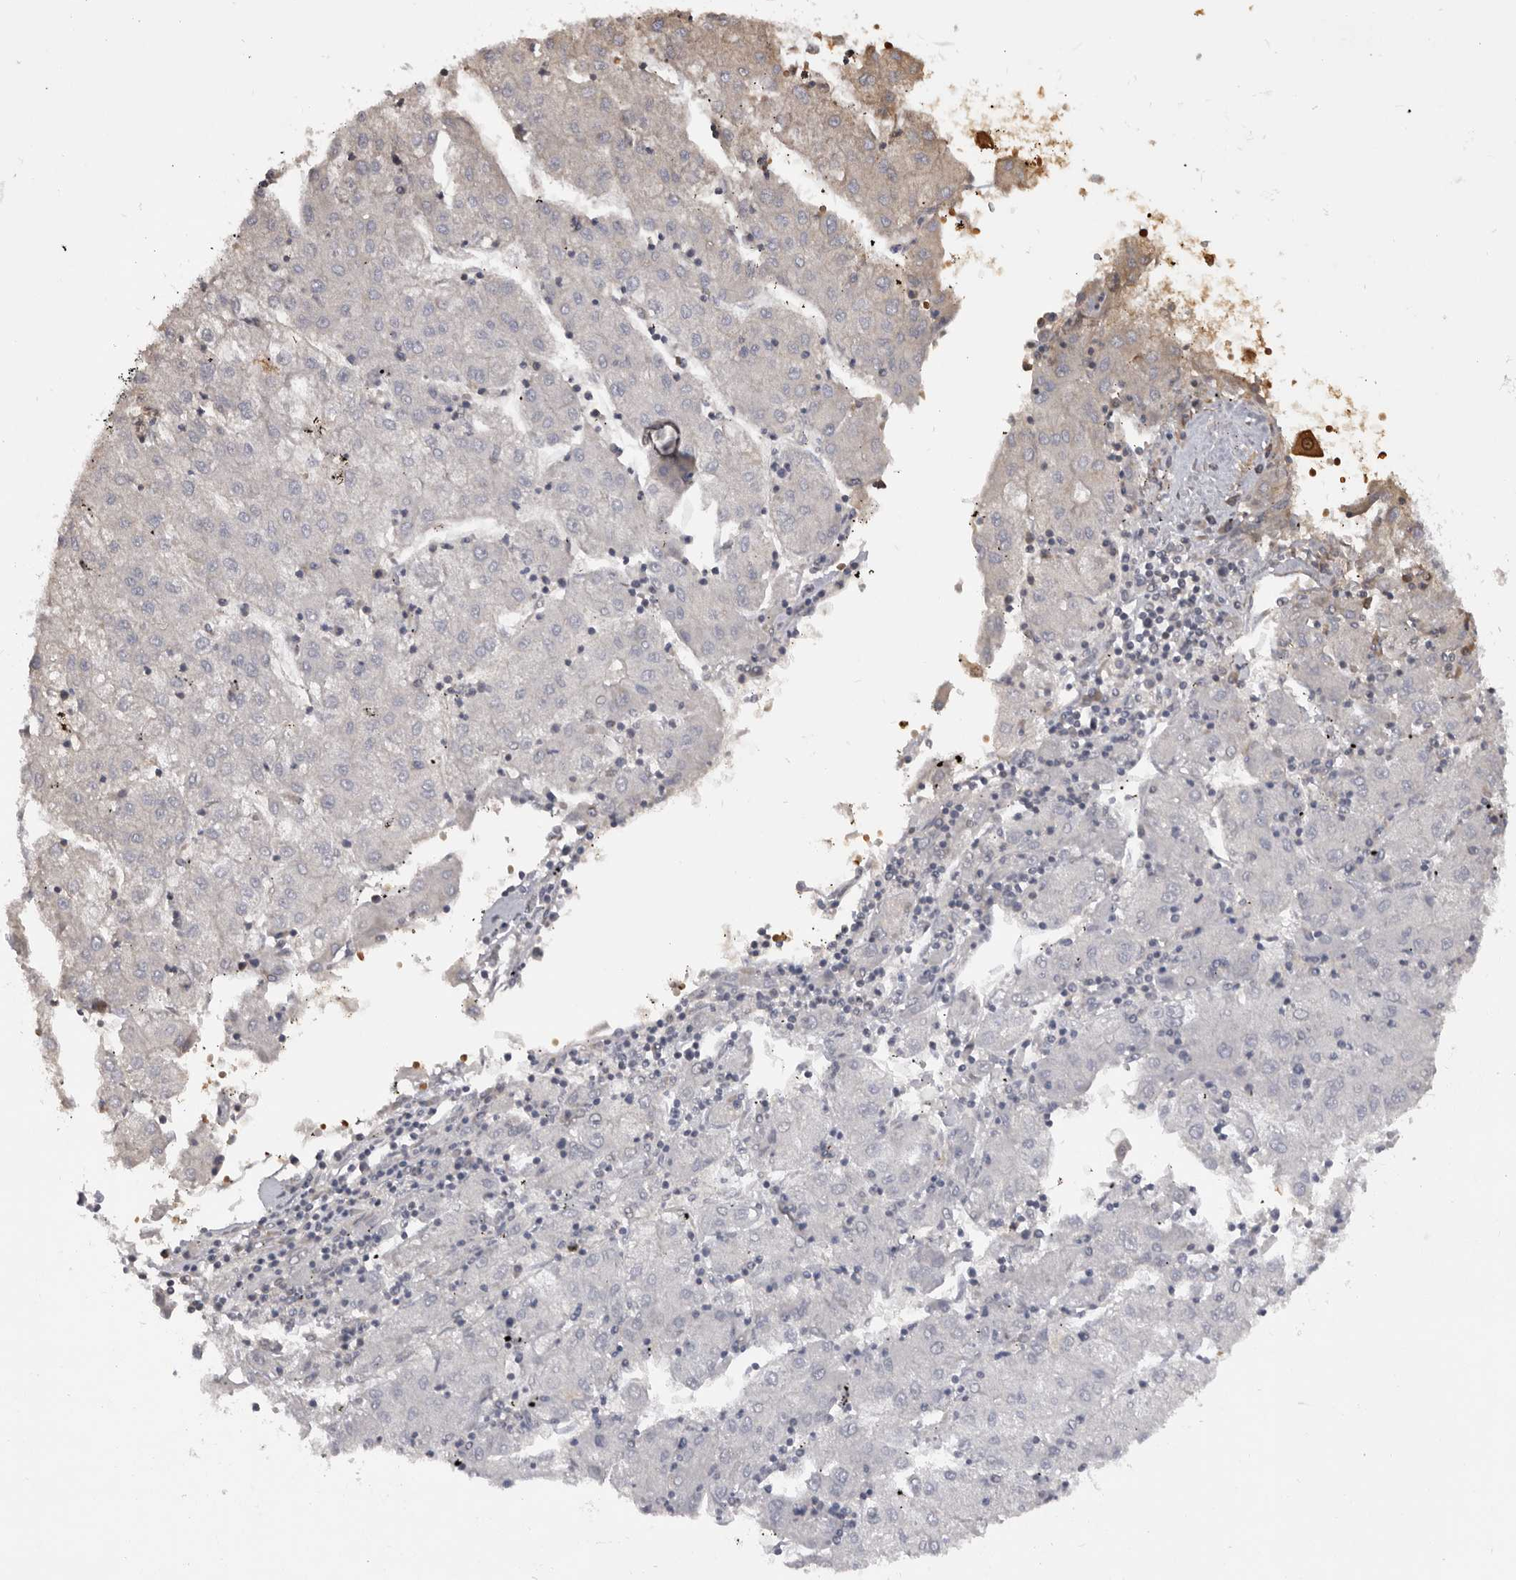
{"staining": {"intensity": "negative", "quantity": "none", "location": "none"}, "tissue": "liver cancer", "cell_type": "Tumor cells", "image_type": "cancer", "snomed": [{"axis": "morphology", "description": "Carcinoma, Hepatocellular, NOS"}, {"axis": "topography", "description": "Liver"}], "caption": "An immunohistochemistry (IHC) histopathology image of liver cancer is shown. There is no staining in tumor cells of liver cancer.", "gene": "TNR", "patient": {"sex": "male", "age": 72}}